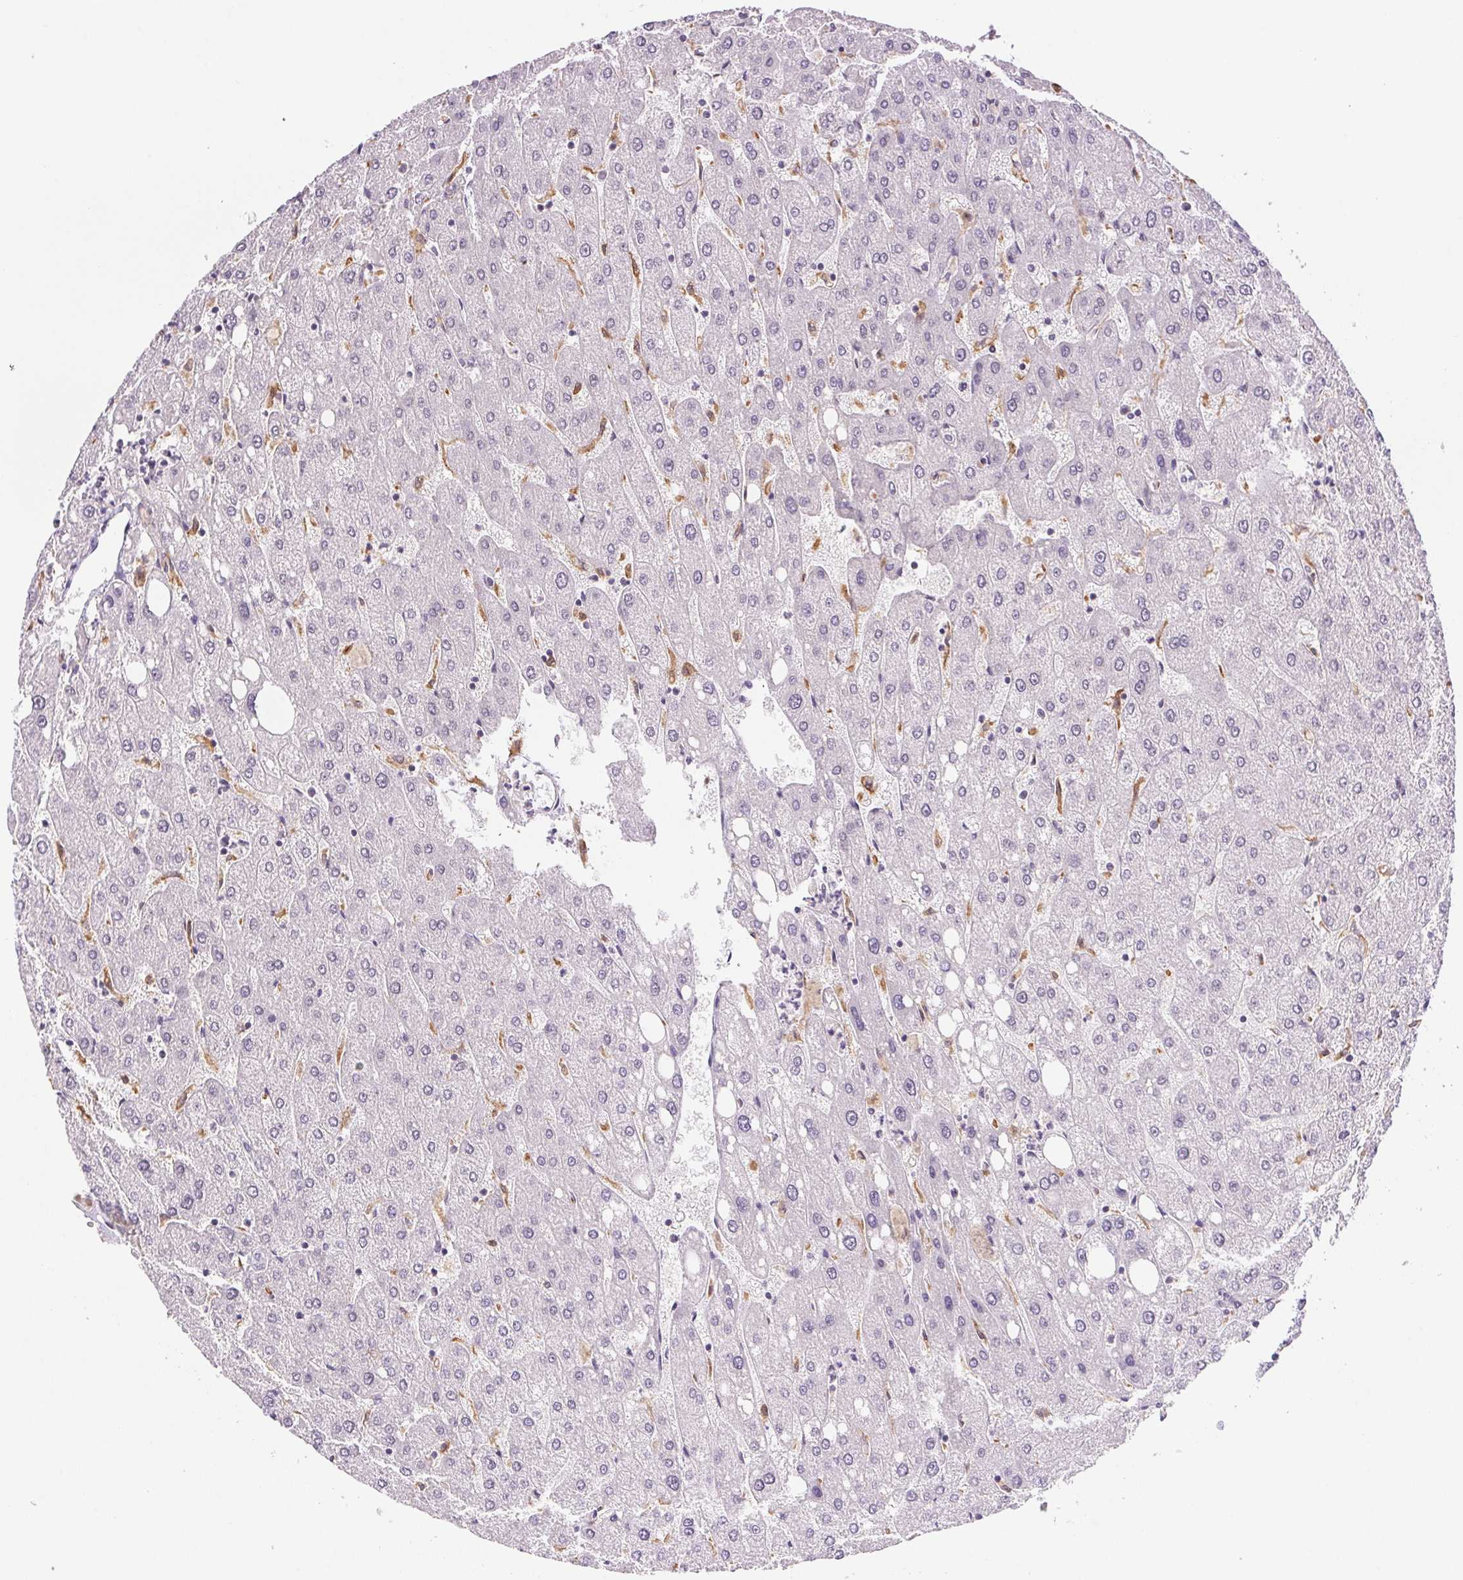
{"staining": {"intensity": "negative", "quantity": "none", "location": "none"}, "tissue": "liver", "cell_type": "Cholangiocytes", "image_type": "normal", "snomed": [{"axis": "morphology", "description": "Normal tissue, NOS"}, {"axis": "topography", "description": "Liver"}], "caption": "This is an IHC histopathology image of normal human liver. There is no staining in cholangiocytes.", "gene": "PRPF18", "patient": {"sex": "male", "age": 67}}